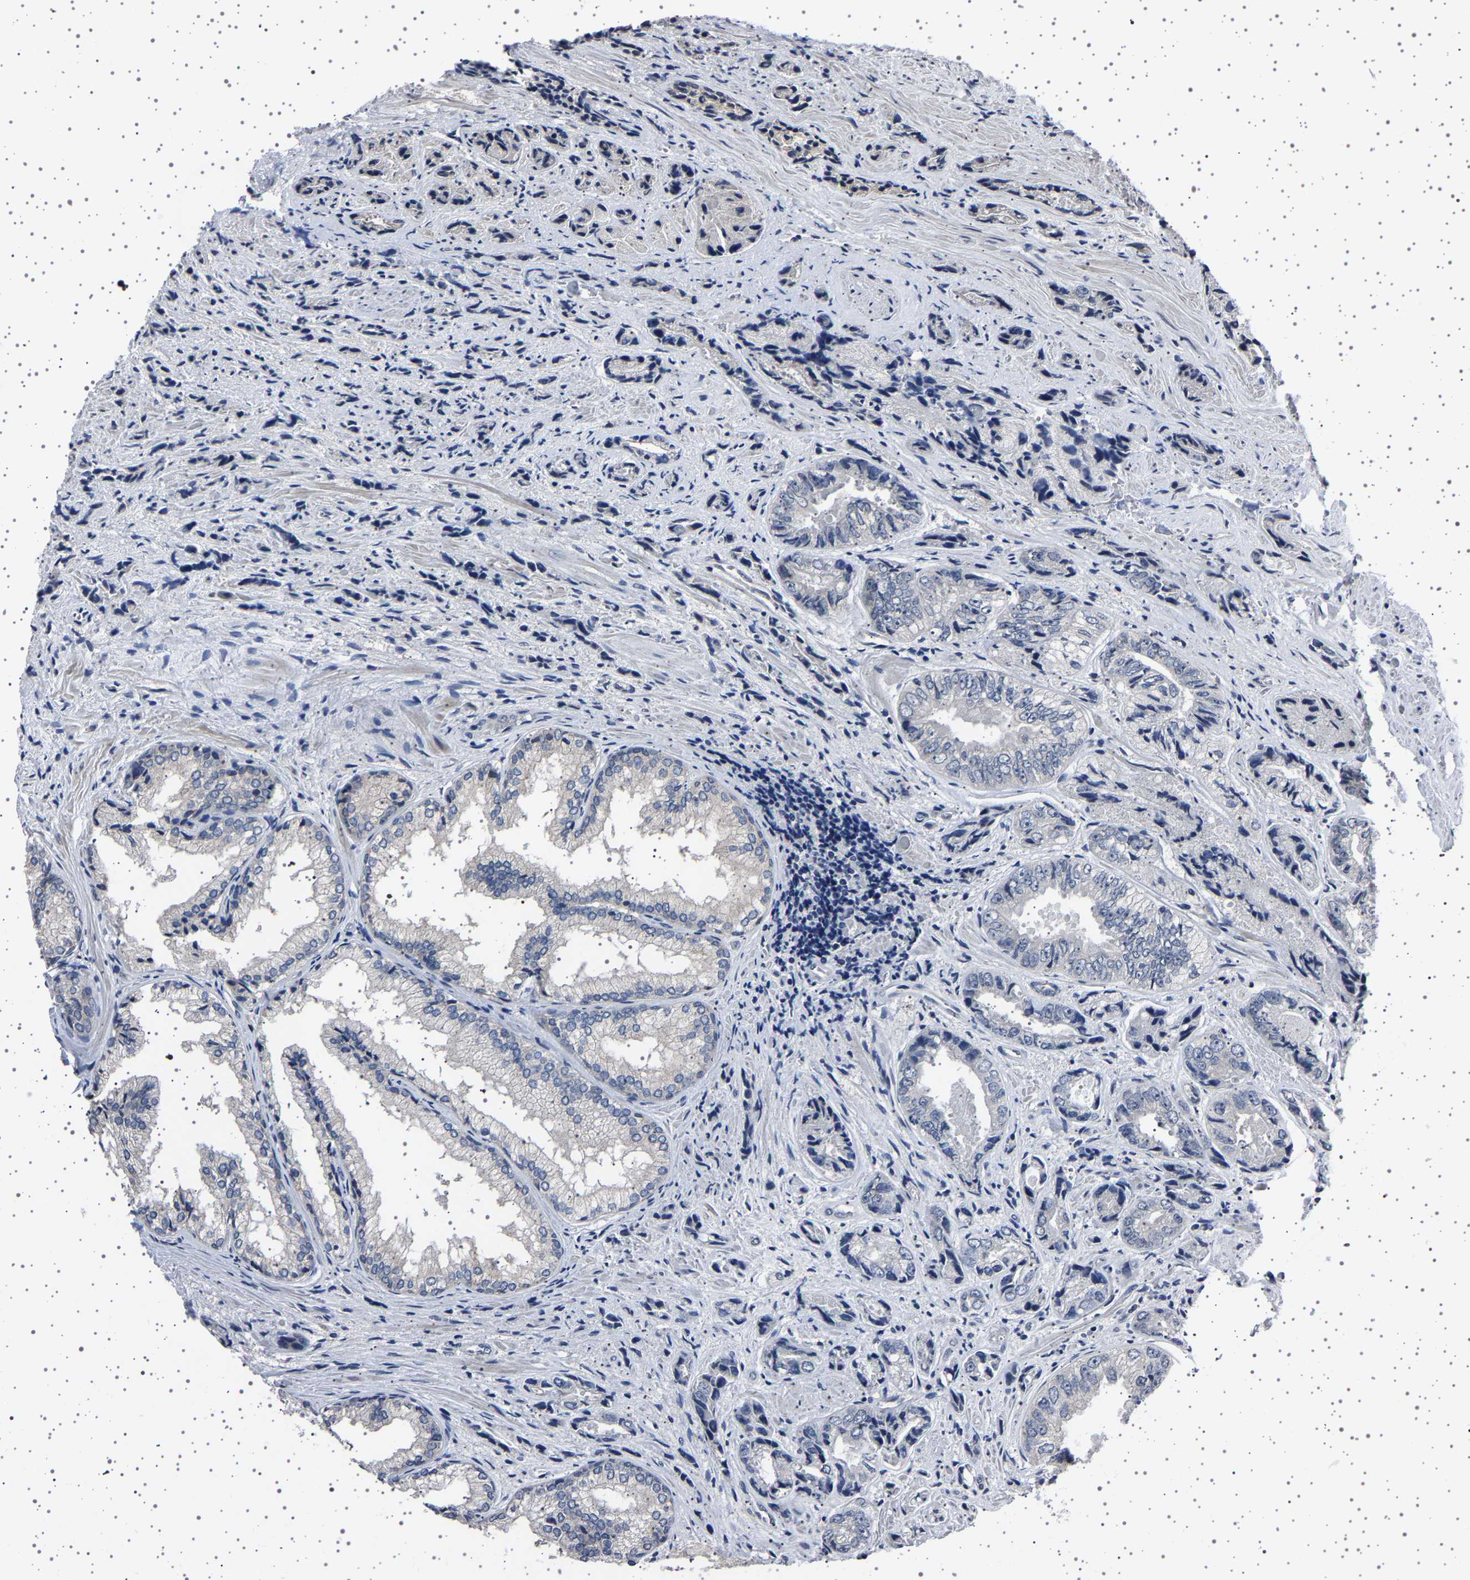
{"staining": {"intensity": "negative", "quantity": "none", "location": "none"}, "tissue": "prostate cancer", "cell_type": "Tumor cells", "image_type": "cancer", "snomed": [{"axis": "morphology", "description": "Adenocarcinoma, High grade"}, {"axis": "topography", "description": "Prostate"}], "caption": "Adenocarcinoma (high-grade) (prostate) was stained to show a protein in brown. There is no significant staining in tumor cells.", "gene": "IL10RB", "patient": {"sex": "male", "age": 61}}